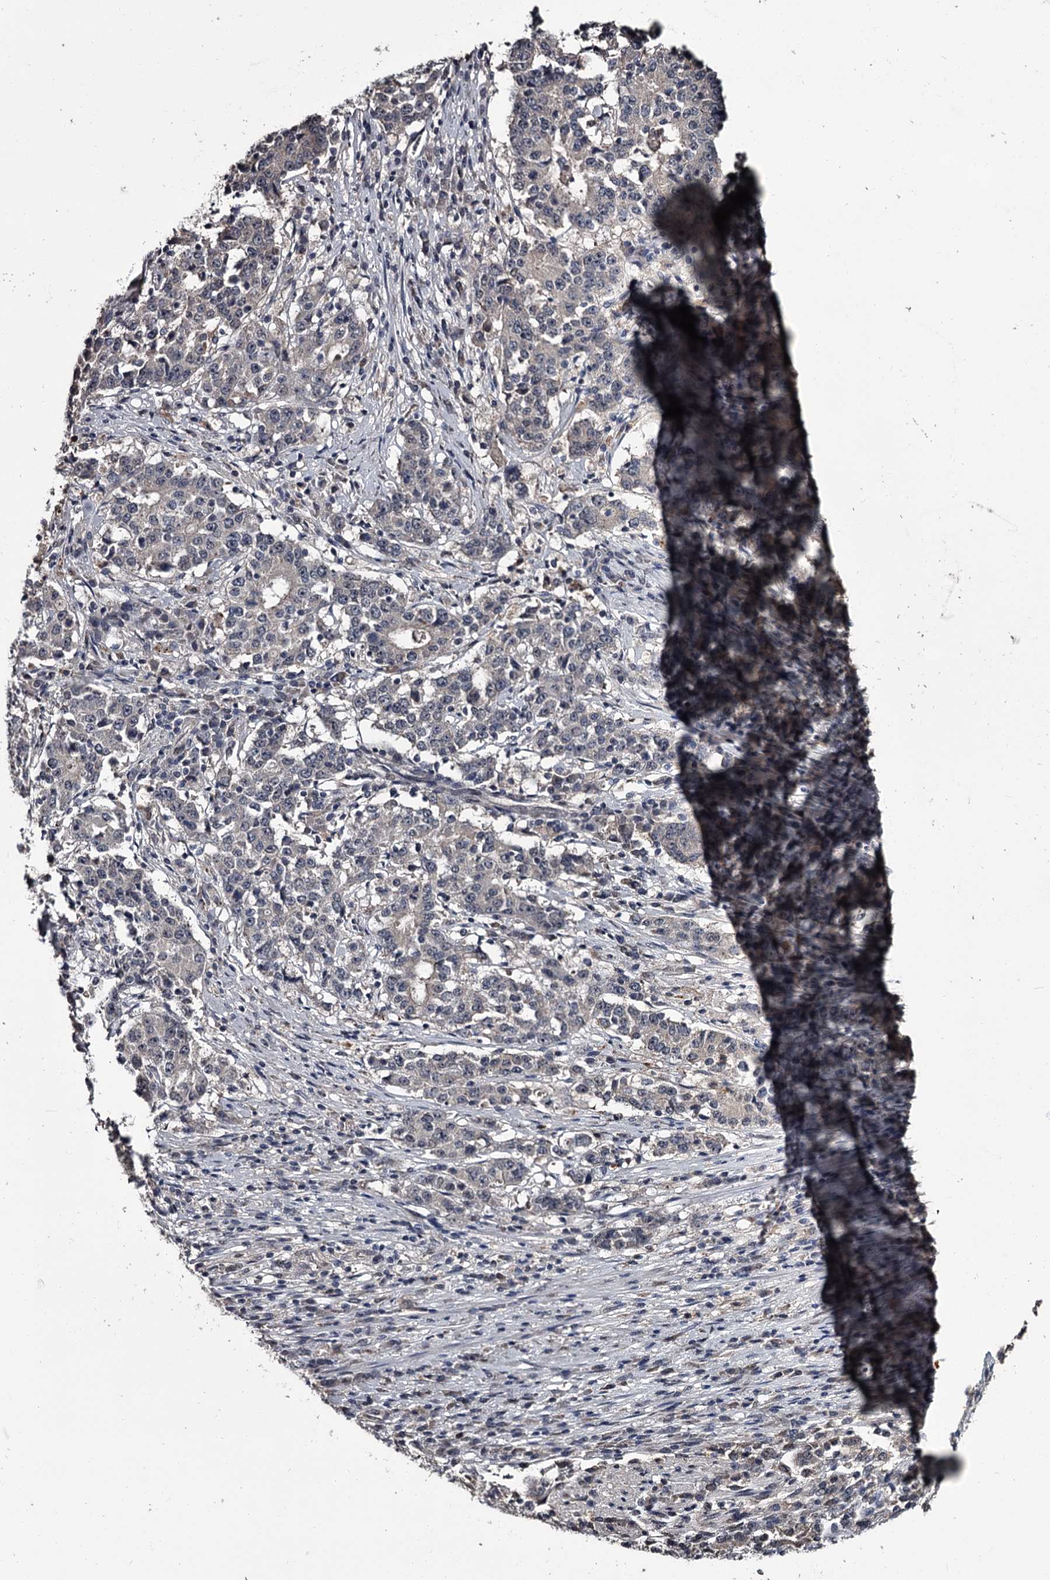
{"staining": {"intensity": "negative", "quantity": "none", "location": "none"}, "tissue": "stomach cancer", "cell_type": "Tumor cells", "image_type": "cancer", "snomed": [{"axis": "morphology", "description": "Adenocarcinoma, NOS"}, {"axis": "topography", "description": "Stomach"}], "caption": "DAB (3,3'-diaminobenzidine) immunohistochemical staining of stomach adenocarcinoma displays no significant expression in tumor cells.", "gene": "PRPF40B", "patient": {"sex": "male", "age": 59}}